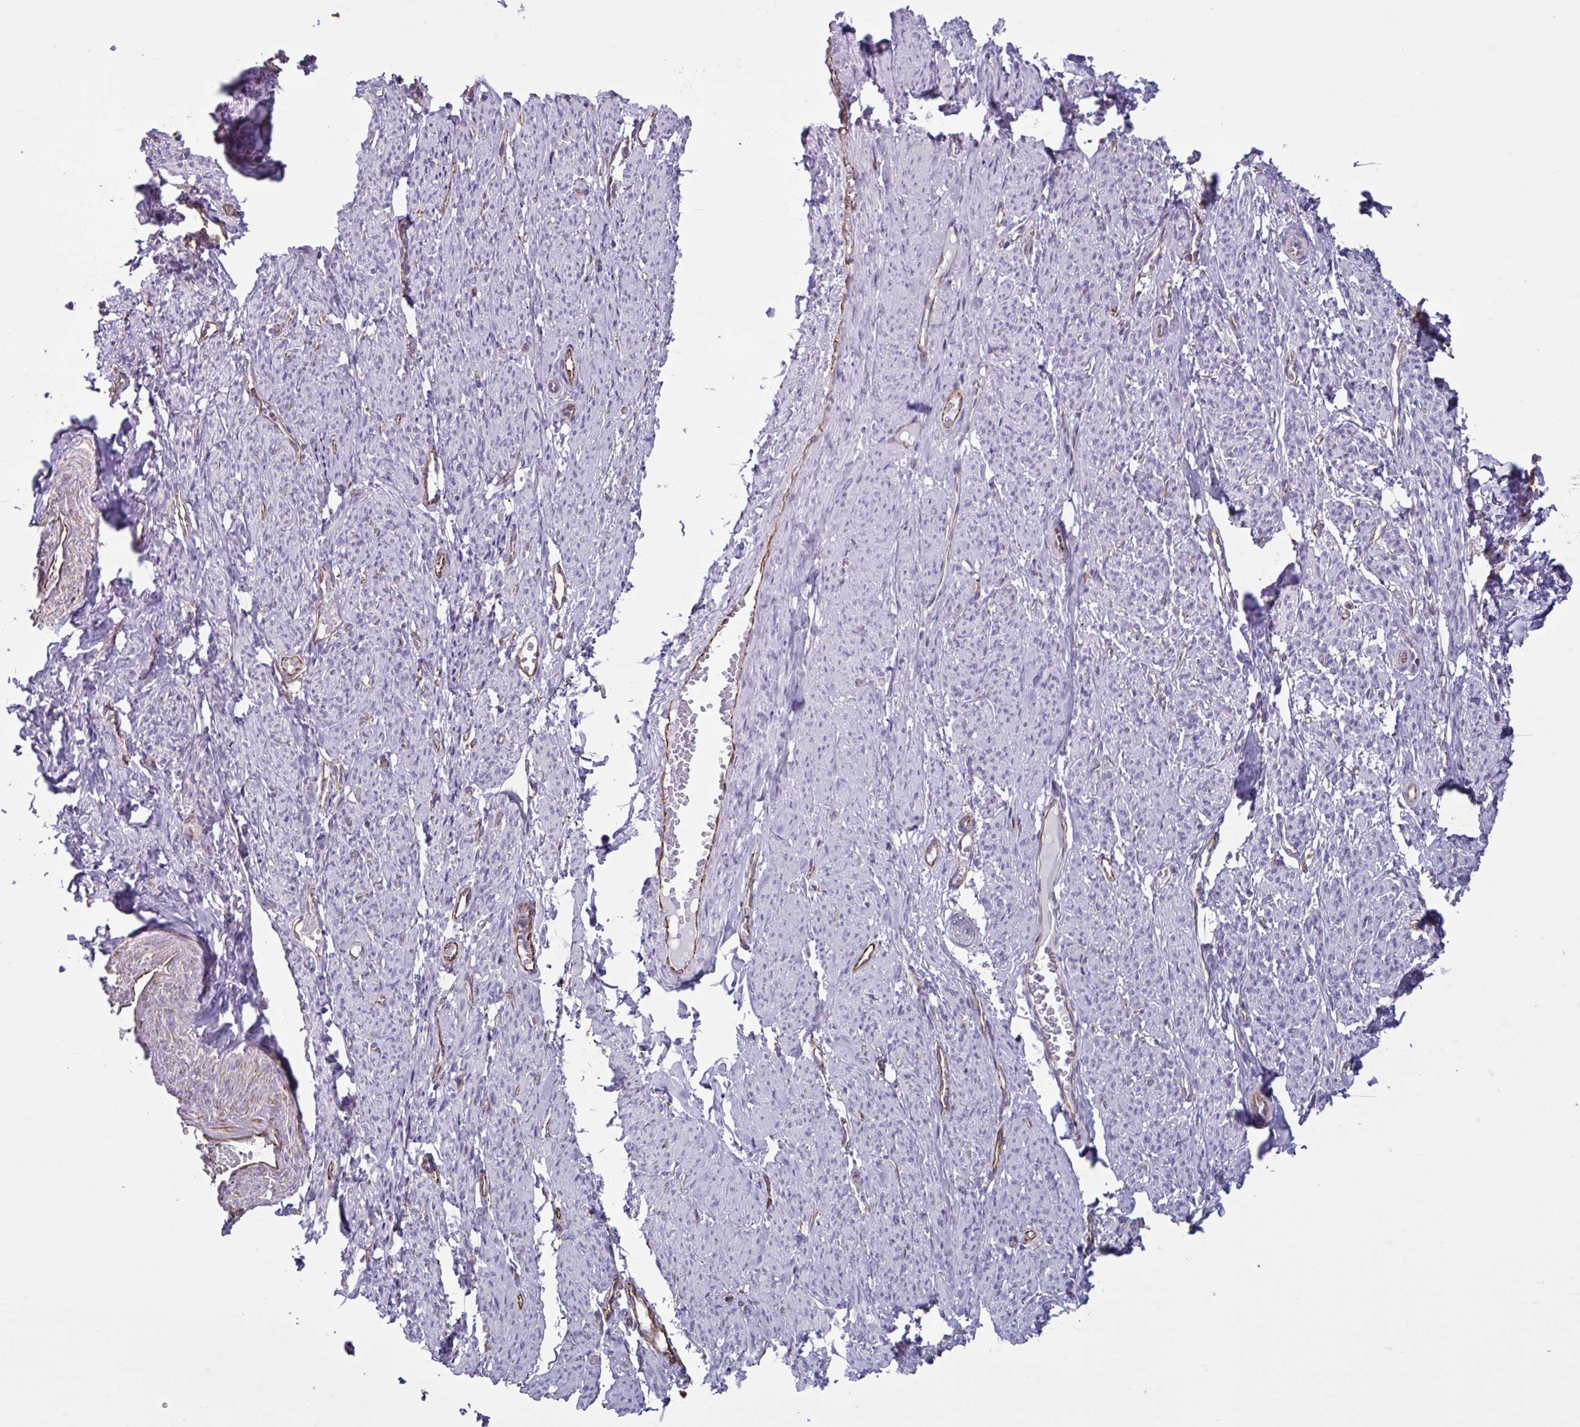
{"staining": {"intensity": "negative", "quantity": "none", "location": "none"}, "tissue": "smooth muscle", "cell_type": "Smooth muscle cells", "image_type": "normal", "snomed": [{"axis": "morphology", "description": "Normal tissue, NOS"}, {"axis": "topography", "description": "Smooth muscle"}], "caption": "Immunohistochemistry (IHC) image of normal smooth muscle: human smooth muscle stained with DAB (3,3'-diaminobenzidine) reveals no significant protein staining in smooth muscle cells. (DAB (3,3'-diaminobenzidine) immunohistochemistry (IHC), high magnification).", "gene": "TMEM86B", "patient": {"sex": "female", "age": 65}}